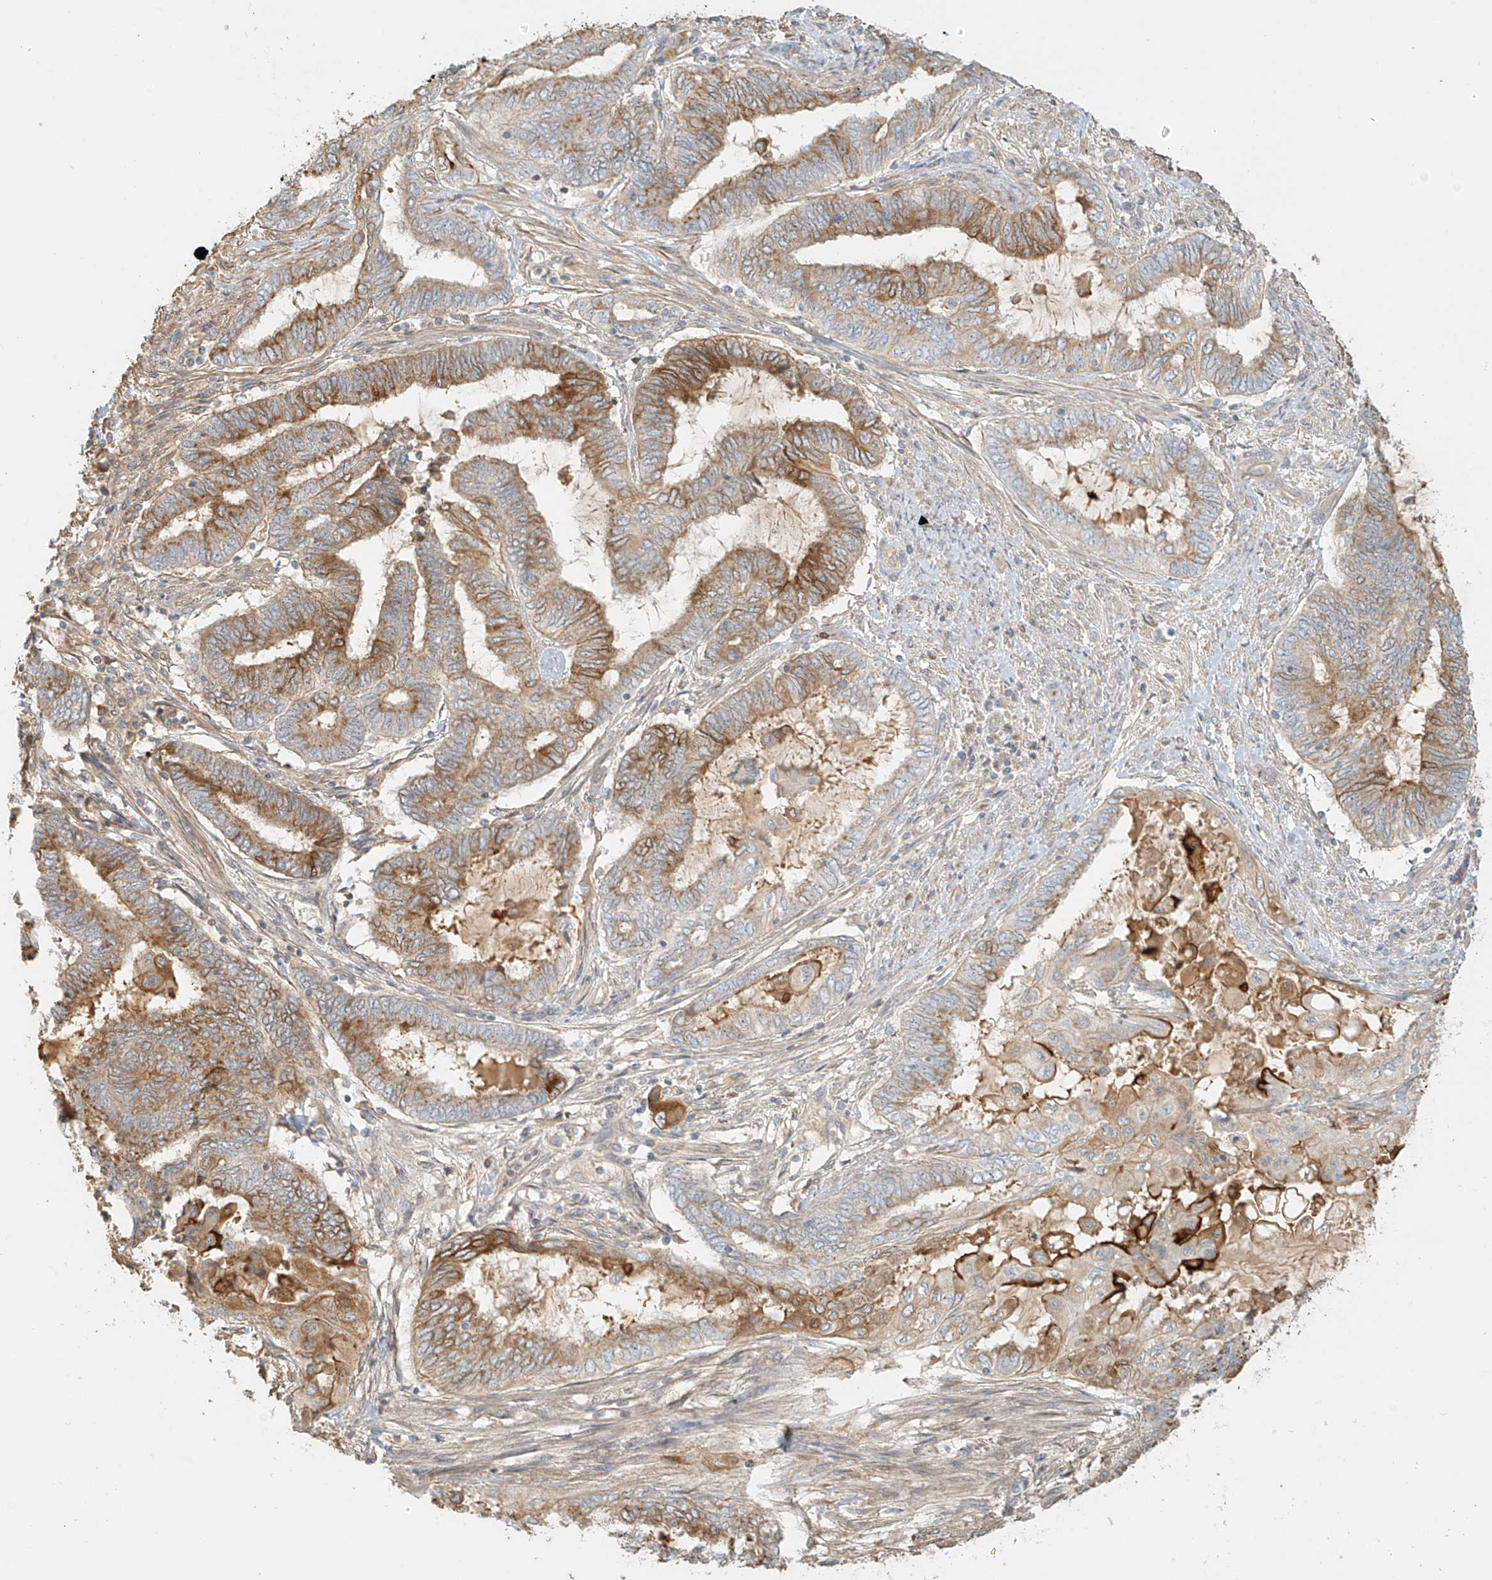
{"staining": {"intensity": "moderate", "quantity": ">75%", "location": "cytoplasmic/membranous"}, "tissue": "endometrial cancer", "cell_type": "Tumor cells", "image_type": "cancer", "snomed": [{"axis": "morphology", "description": "Adenocarcinoma, NOS"}, {"axis": "topography", "description": "Uterus"}, {"axis": "topography", "description": "Endometrium"}], "caption": "Tumor cells demonstrate medium levels of moderate cytoplasmic/membranous staining in about >75% of cells in human endometrial cancer (adenocarcinoma).", "gene": "UPK1B", "patient": {"sex": "female", "age": 70}}